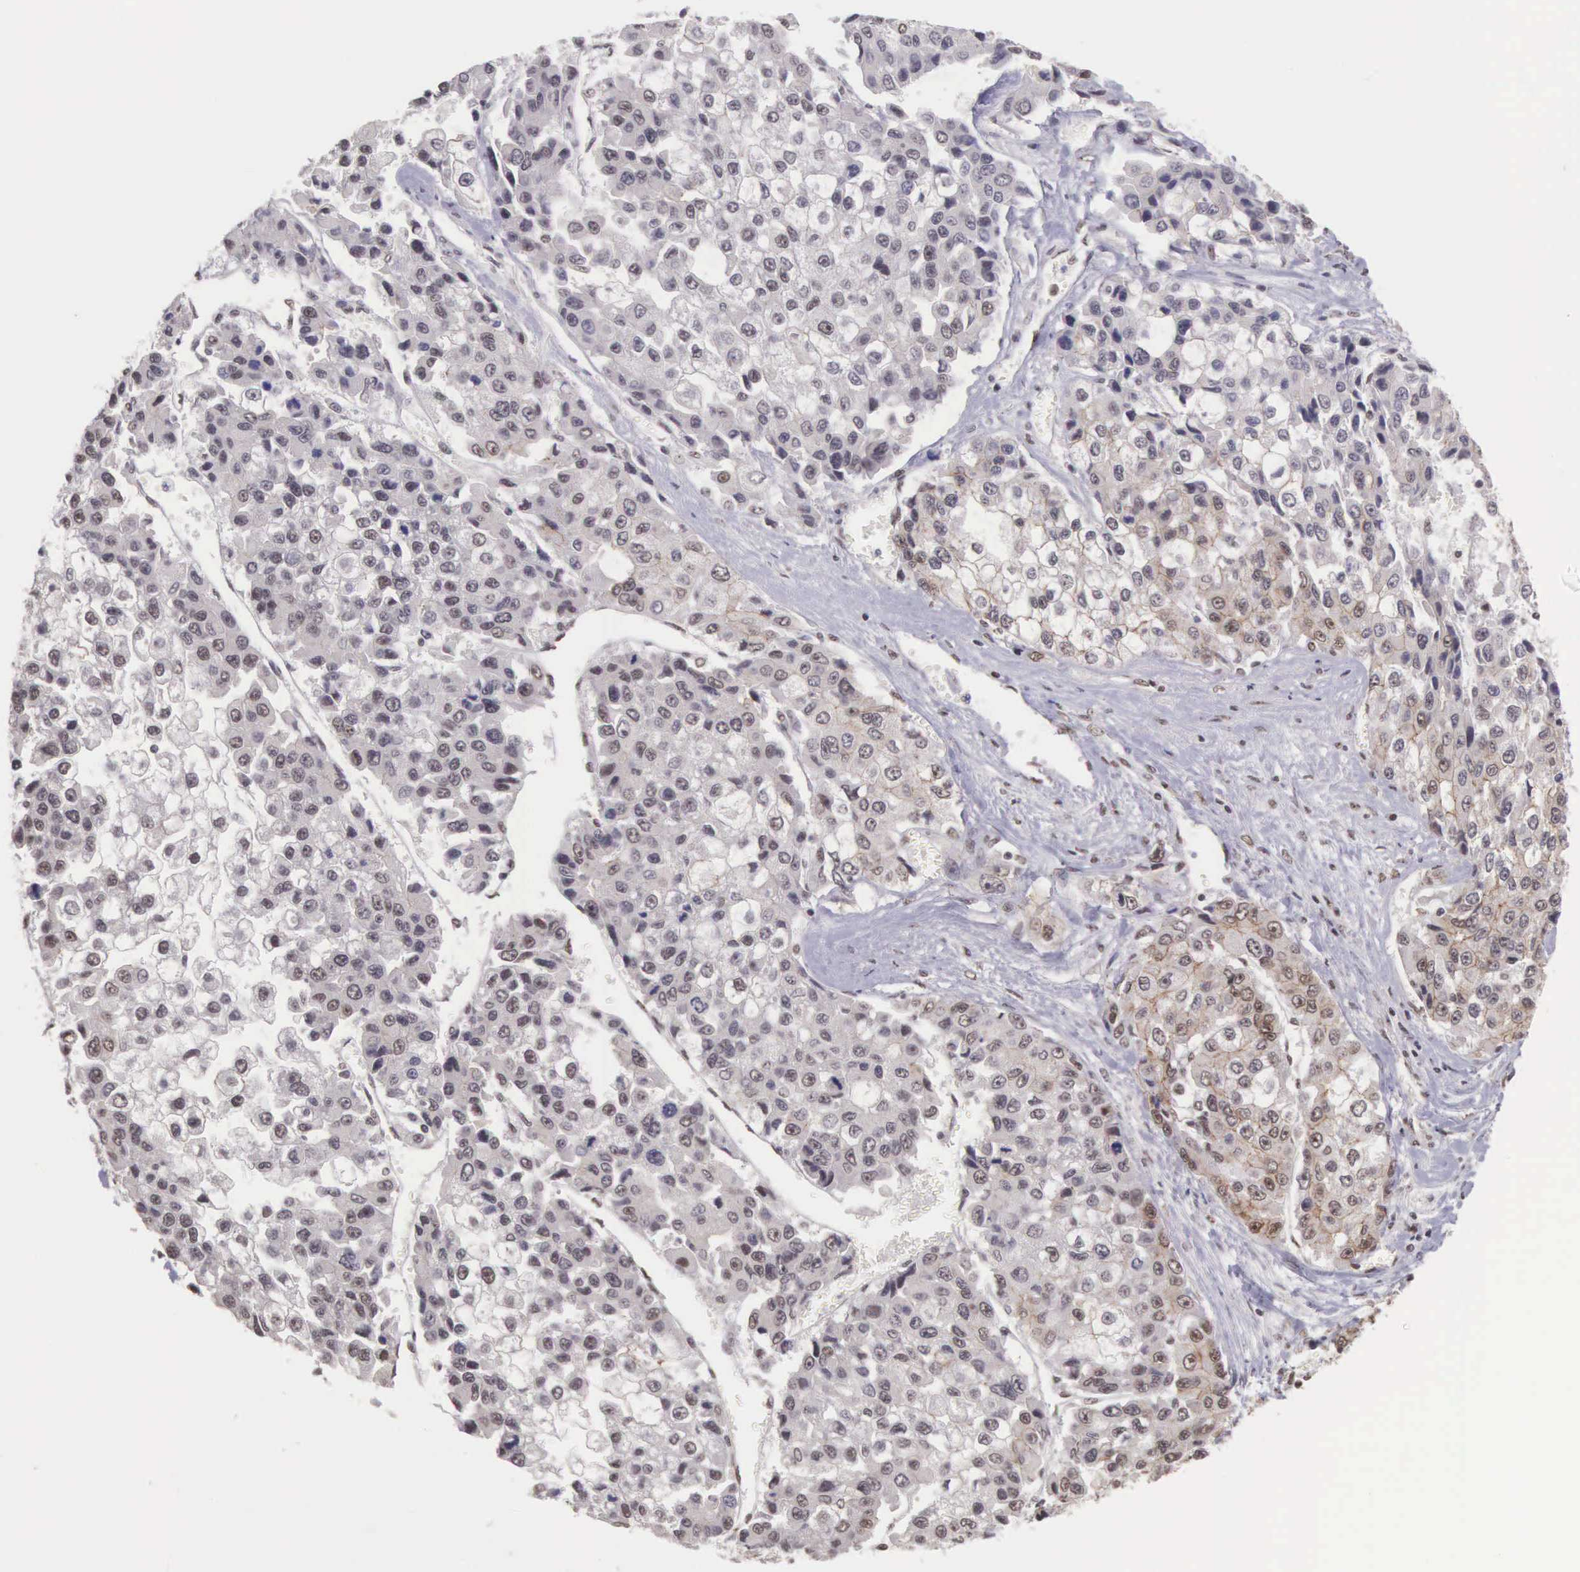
{"staining": {"intensity": "weak", "quantity": "25%-75%", "location": "cytoplasmic/membranous,nuclear"}, "tissue": "liver cancer", "cell_type": "Tumor cells", "image_type": "cancer", "snomed": [{"axis": "morphology", "description": "Carcinoma, Hepatocellular, NOS"}, {"axis": "topography", "description": "Liver"}], "caption": "DAB immunohistochemical staining of human liver cancer displays weak cytoplasmic/membranous and nuclear protein staining in approximately 25%-75% of tumor cells.", "gene": "POLR2F", "patient": {"sex": "female", "age": 66}}